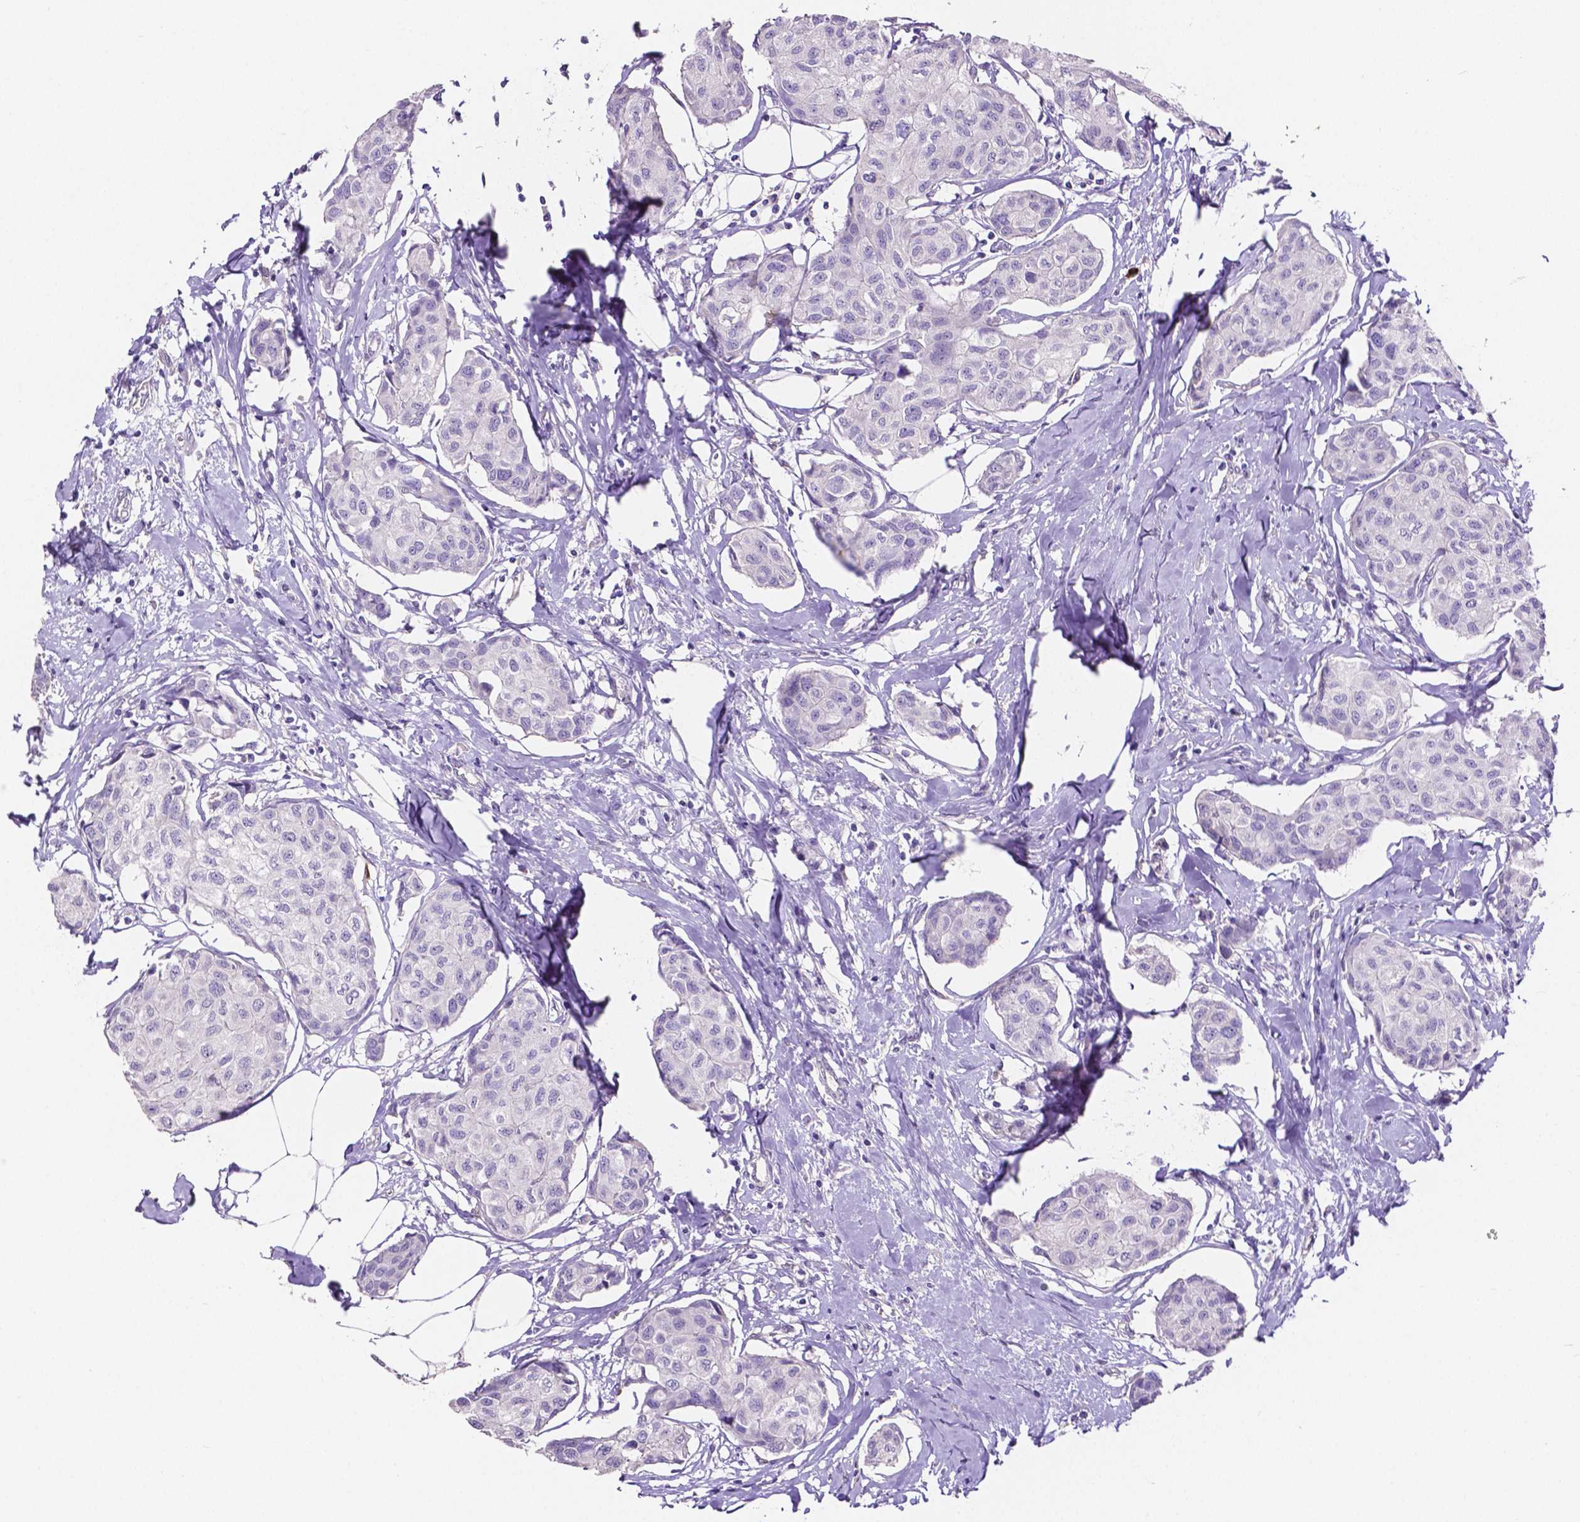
{"staining": {"intensity": "negative", "quantity": "none", "location": "none"}, "tissue": "breast cancer", "cell_type": "Tumor cells", "image_type": "cancer", "snomed": [{"axis": "morphology", "description": "Duct carcinoma"}, {"axis": "topography", "description": "Breast"}], "caption": "IHC of breast cancer exhibits no staining in tumor cells.", "gene": "MMP9", "patient": {"sex": "female", "age": 80}}